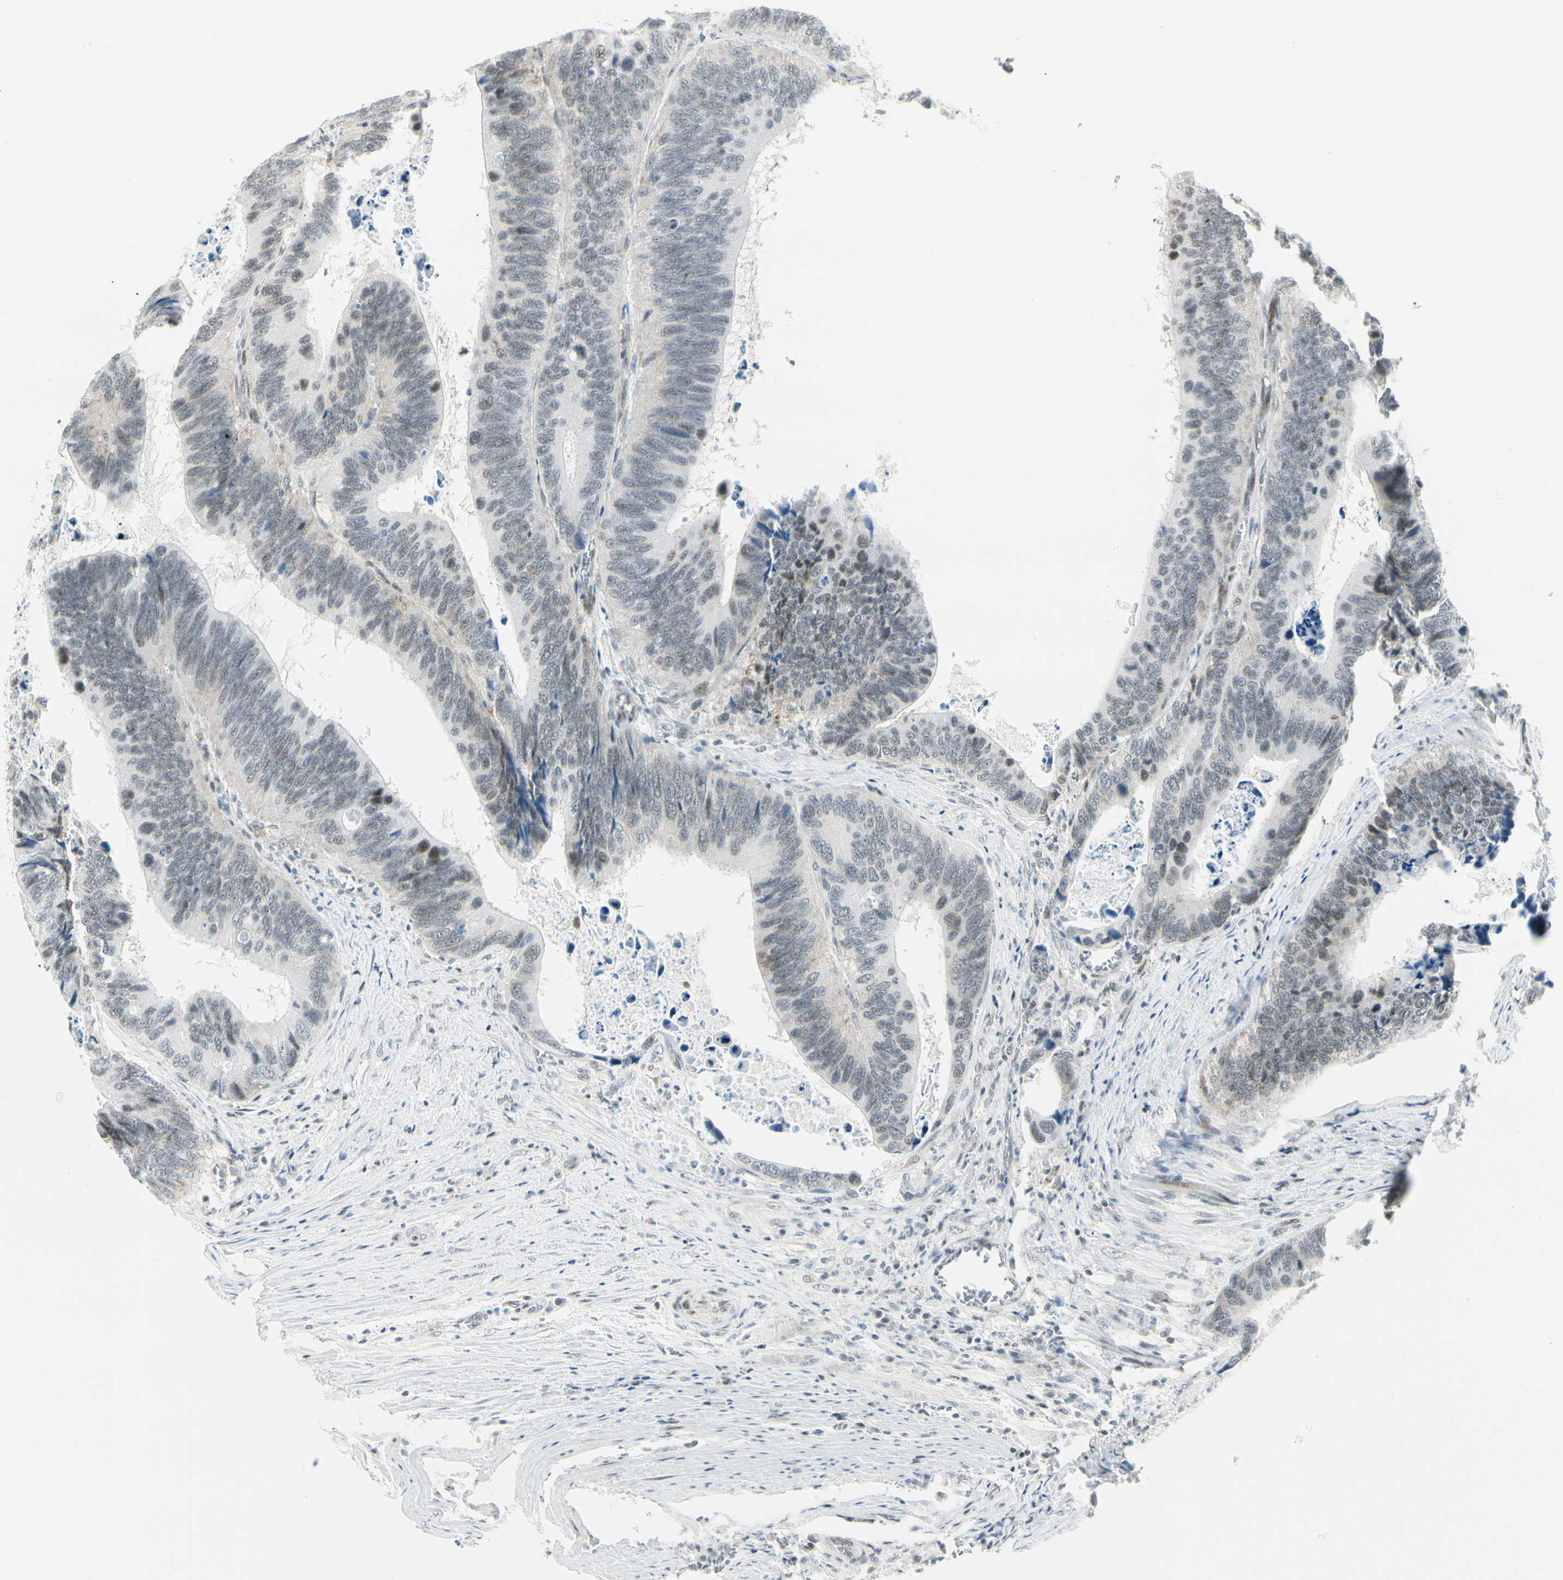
{"staining": {"intensity": "weak", "quantity": "<25%", "location": "nuclear"}, "tissue": "colorectal cancer", "cell_type": "Tumor cells", "image_type": "cancer", "snomed": [{"axis": "morphology", "description": "Adenocarcinoma, NOS"}, {"axis": "topography", "description": "Colon"}], "caption": "A high-resolution image shows IHC staining of adenocarcinoma (colorectal), which reveals no significant positivity in tumor cells.", "gene": "PKNOX1", "patient": {"sex": "male", "age": 72}}